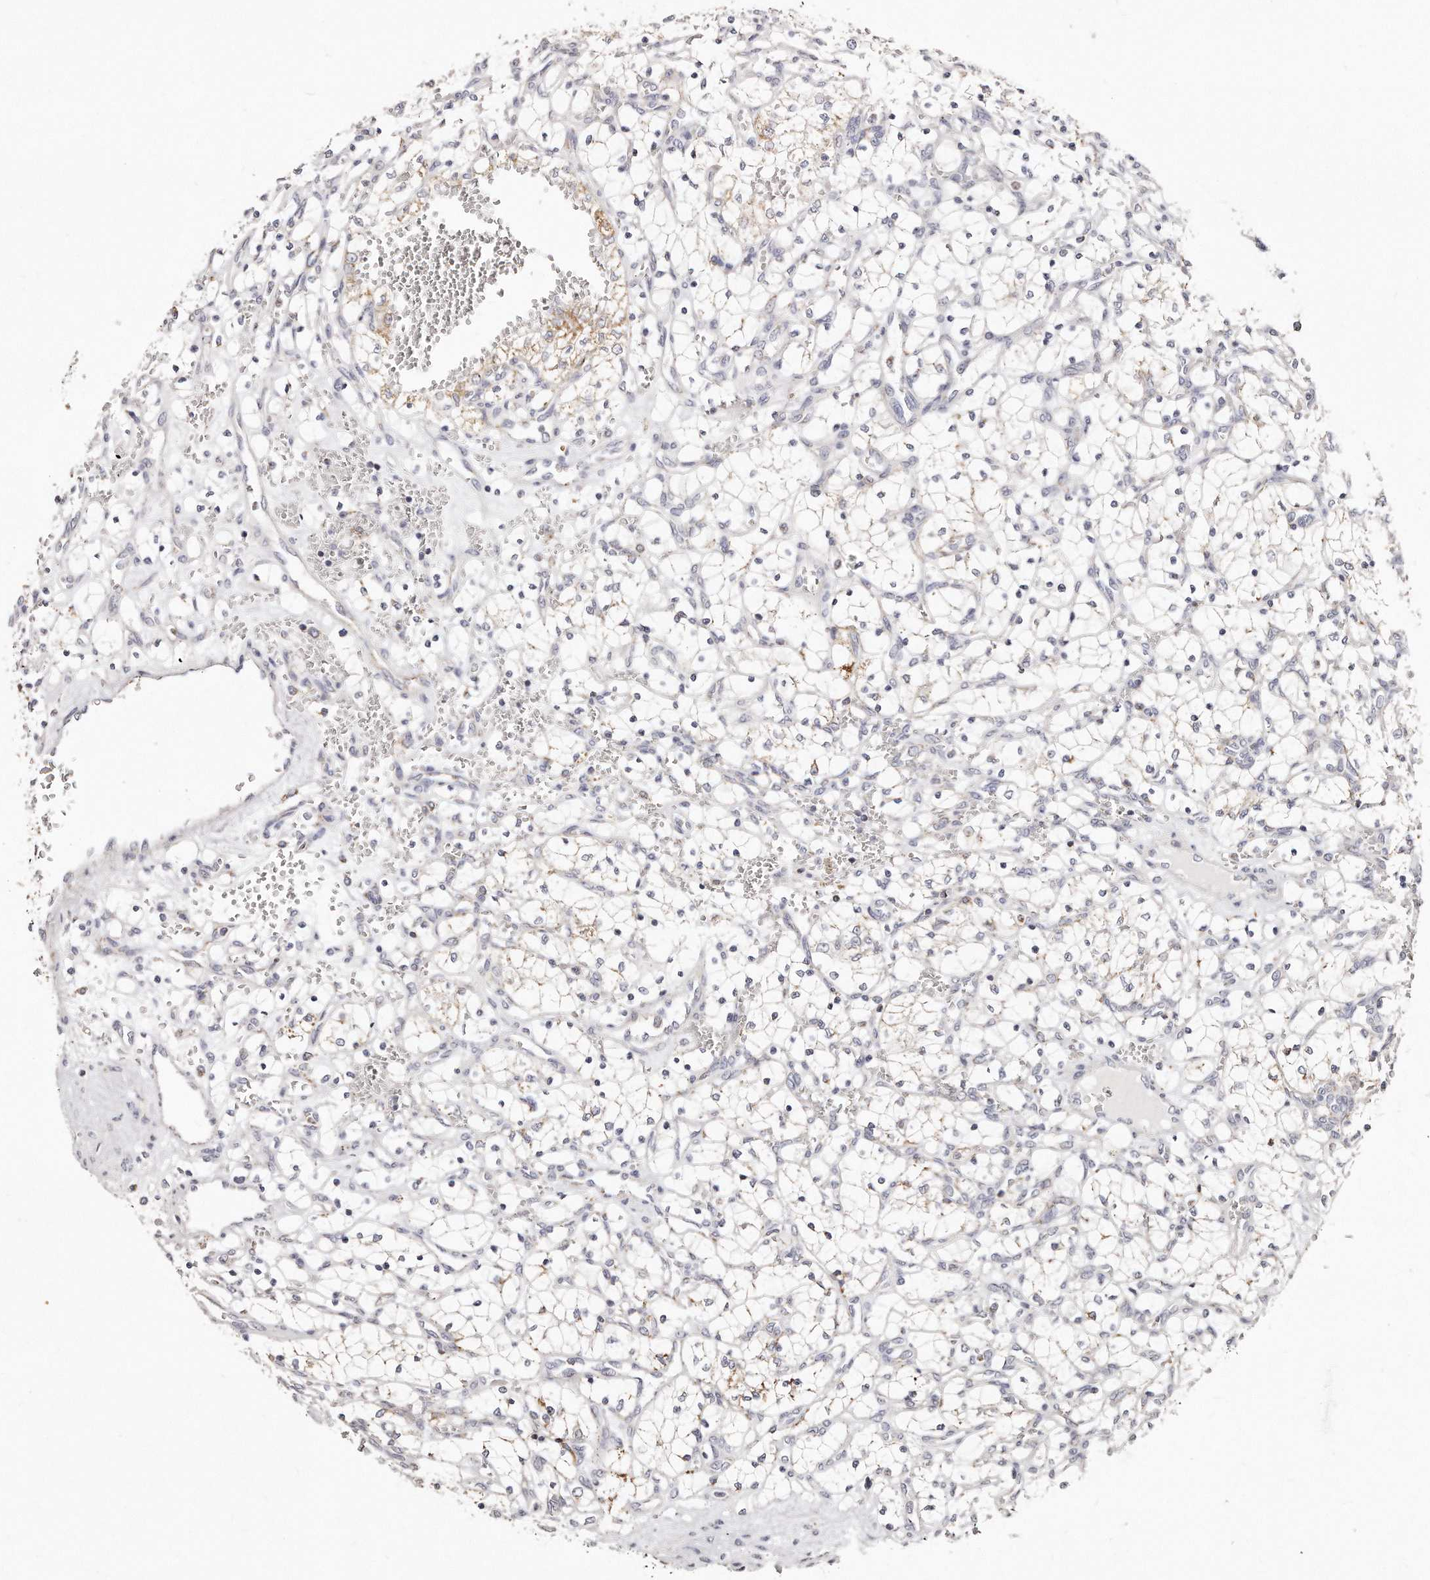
{"staining": {"intensity": "weak", "quantity": "<25%", "location": "cytoplasmic/membranous"}, "tissue": "renal cancer", "cell_type": "Tumor cells", "image_type": "cancer", "snomed": [{"axis": "morphology", "description": "Adenocarcinoma, NOS"}, {"axis": "topography", "description": "Kidney"}], "caption": "The image displays no significant positivity in tumor cells of renal adenocarcinoma. (Brightfield microscopy of DAB (3,3'-diaminobenzidine) immunohistochemistry at high magnification).", "gene": "RTKN", "patient": {"sex": "female", "age": 69}}